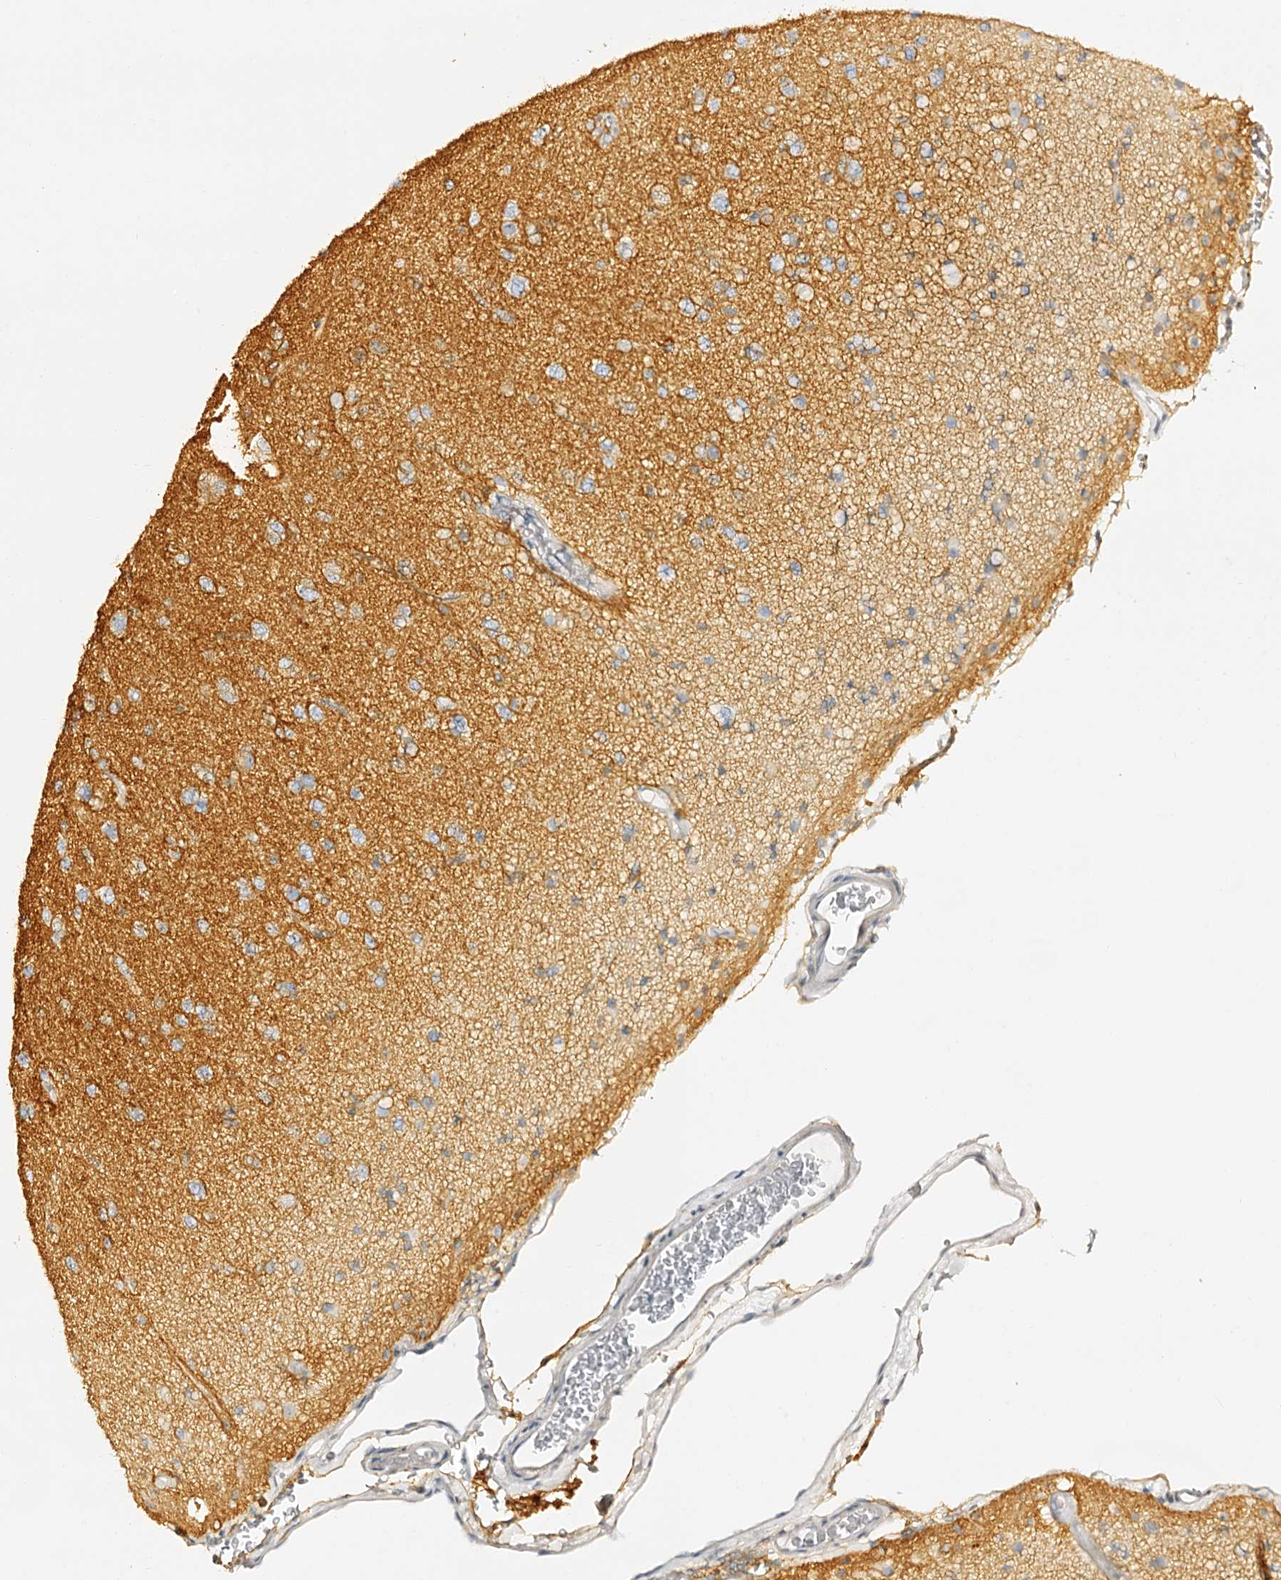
{"staining": {"intensity": "negative", "quantity": "none", "location": "none"}, "tissue": "glioma", "cell_type": "Tumor cells", "image_type": "cancer", "snomed": [{"axis": "morphology", "description": "Glioma, malignant, Low grade"}, {"axis": "topography", "description": "Brain"}], "caption": "High magnification brightfield microscopy of glioma stained with DAB (3,3'-diaminobenzidine) (brown) and counterstained with hematoxylin (blue): tumor cells show no significant positivity.", "gene": "SLC1A3", "patient": {"sex": "male", "age": 65}}